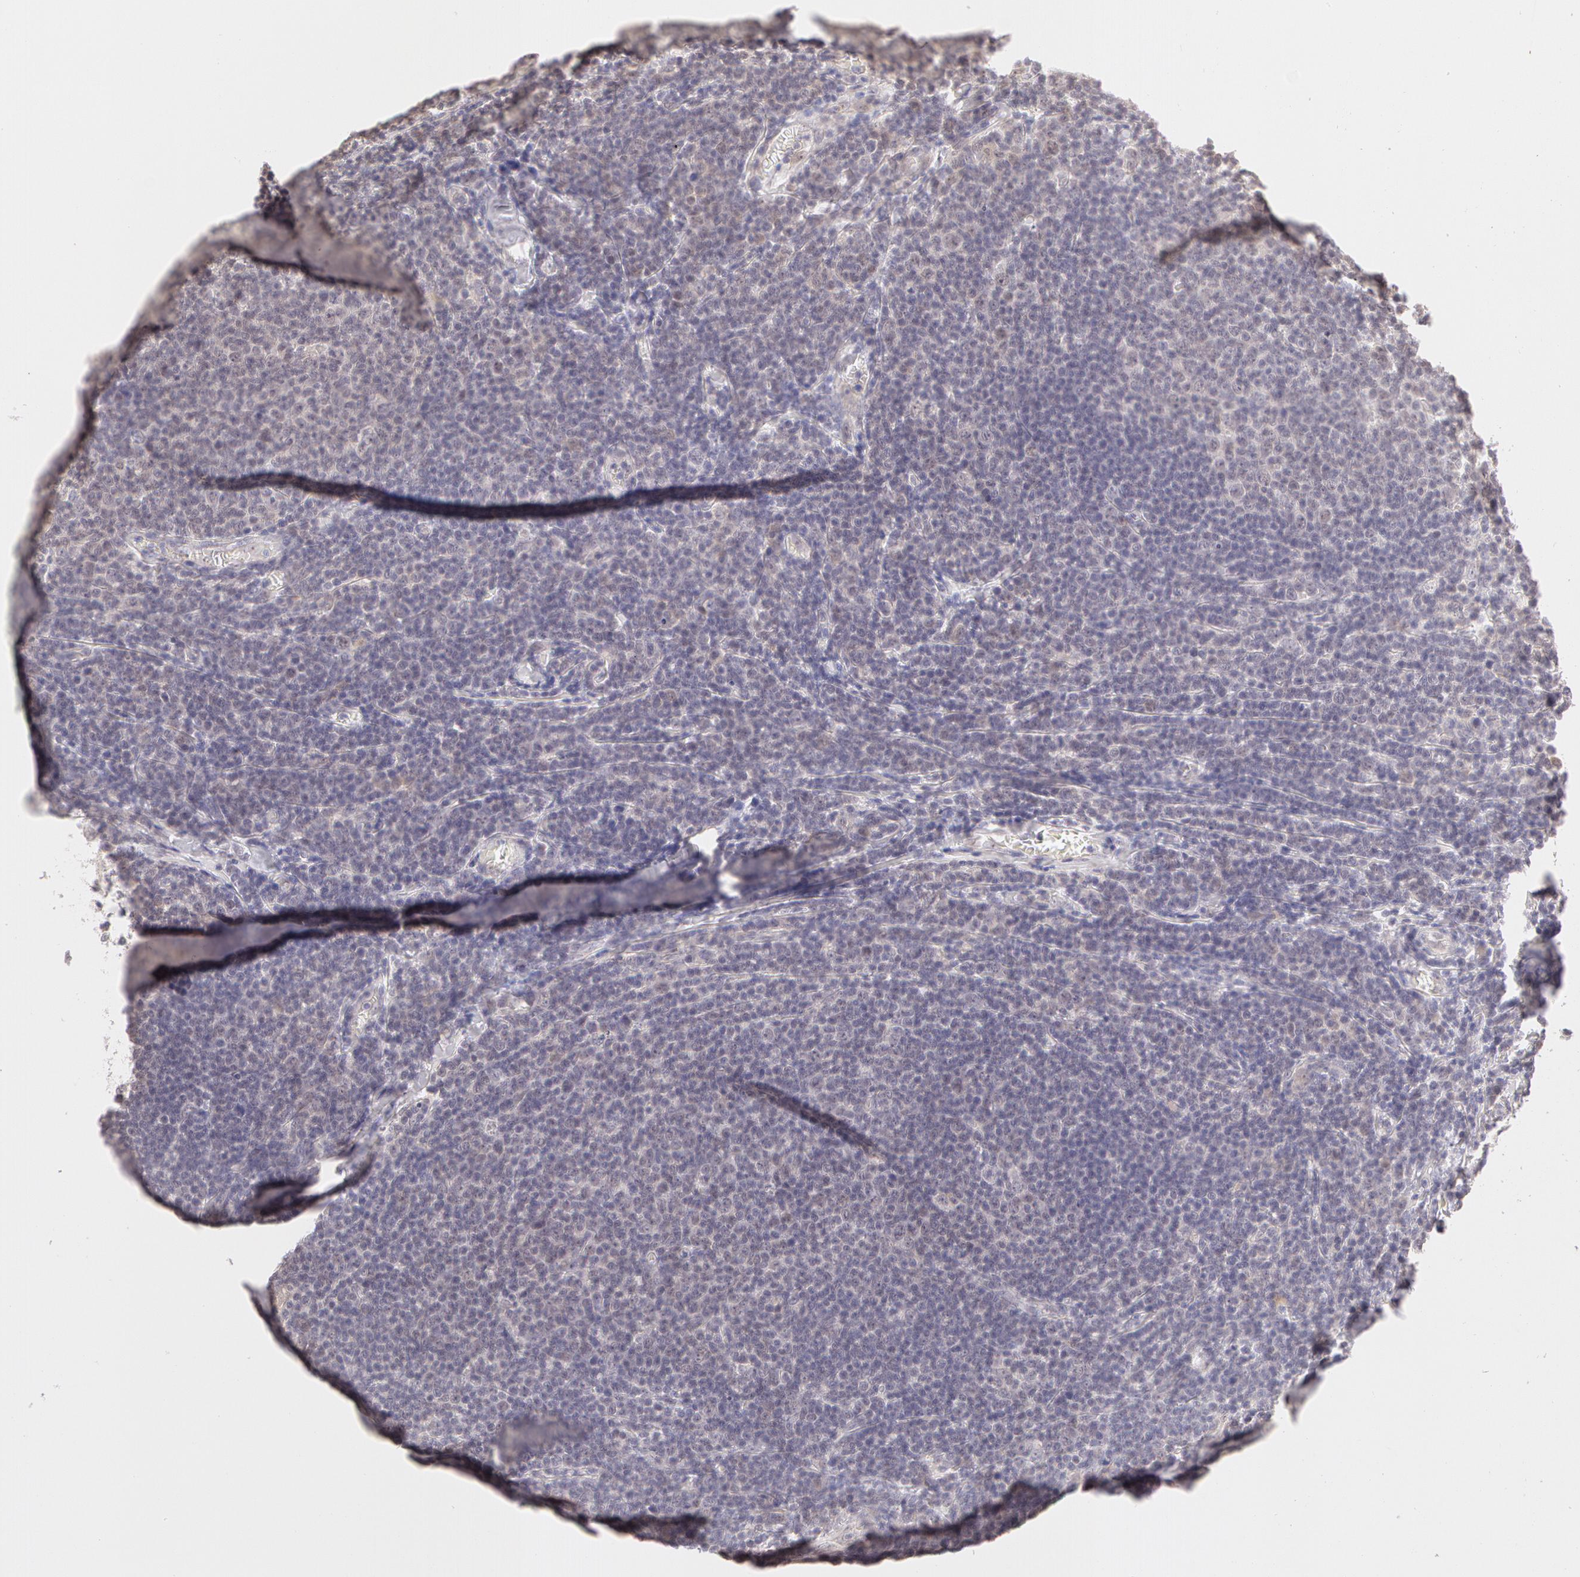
{"staining": {"intensity": "negative", "quantity": "none", "location": "none"}, "tissue": "lymphoma", "cell_type": "Tumor cells", "image_type": "cancer", "snomed": [{"axis": "morphology", "description": "Malignant lymphoma, non-Hodgkin's type, Low grade"}, {"axis": "topography", "description": "Lymph node"}], "caption": "Immunohistochemistry micrograph of human lymphoma stained for a protein (brown), which demonstrates no expression in tumor cells. The staining is performed using DAB brown chromogen with nuclei counter-stained in using hematoxylin.", "gene": "ZNF597", "patient": {"sex": "male", "age": 74}}